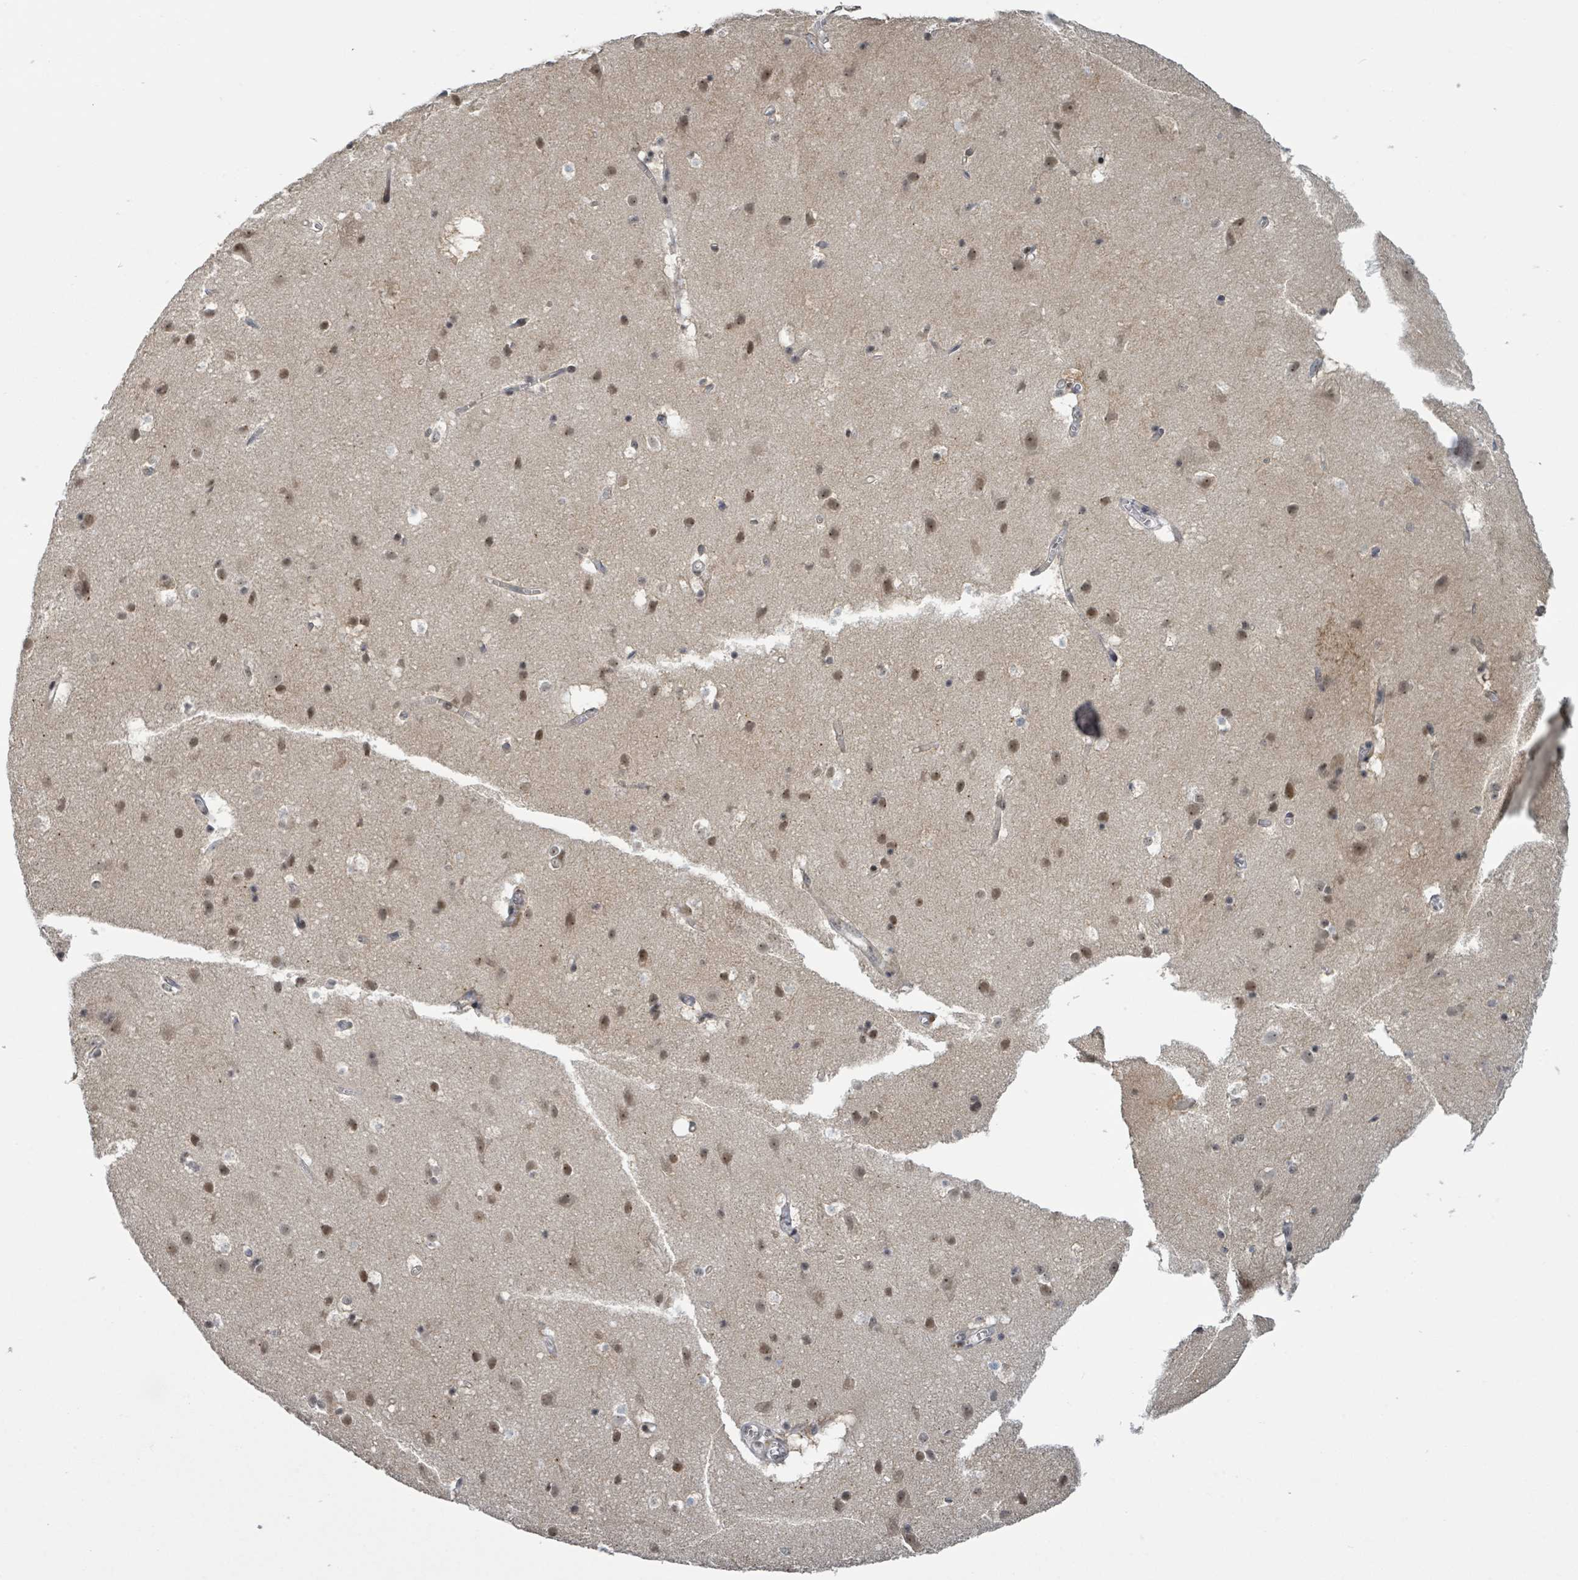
{"staining": {"intensity": "negative", "quantity": "none", "location": "none"}, "tissue": "cerebral cortex", "cell_type": "Endothelial cells", "image_type": "normal", "snomed": [{"axis": "morphology", "description": "Normal tissue, NOS"}, {"axis": "topography", "description": "Cerebral cortex"}], "caption": "Endothelial cells show no significant positivity in benign cerebral cortex. (Brightfield microscopy of DAB (3,3'-diaminobenzidine) immunohistochemistry at high magnification).", "gene": "ZBTB14", "patient": {"sex": "male", "age": 54}}